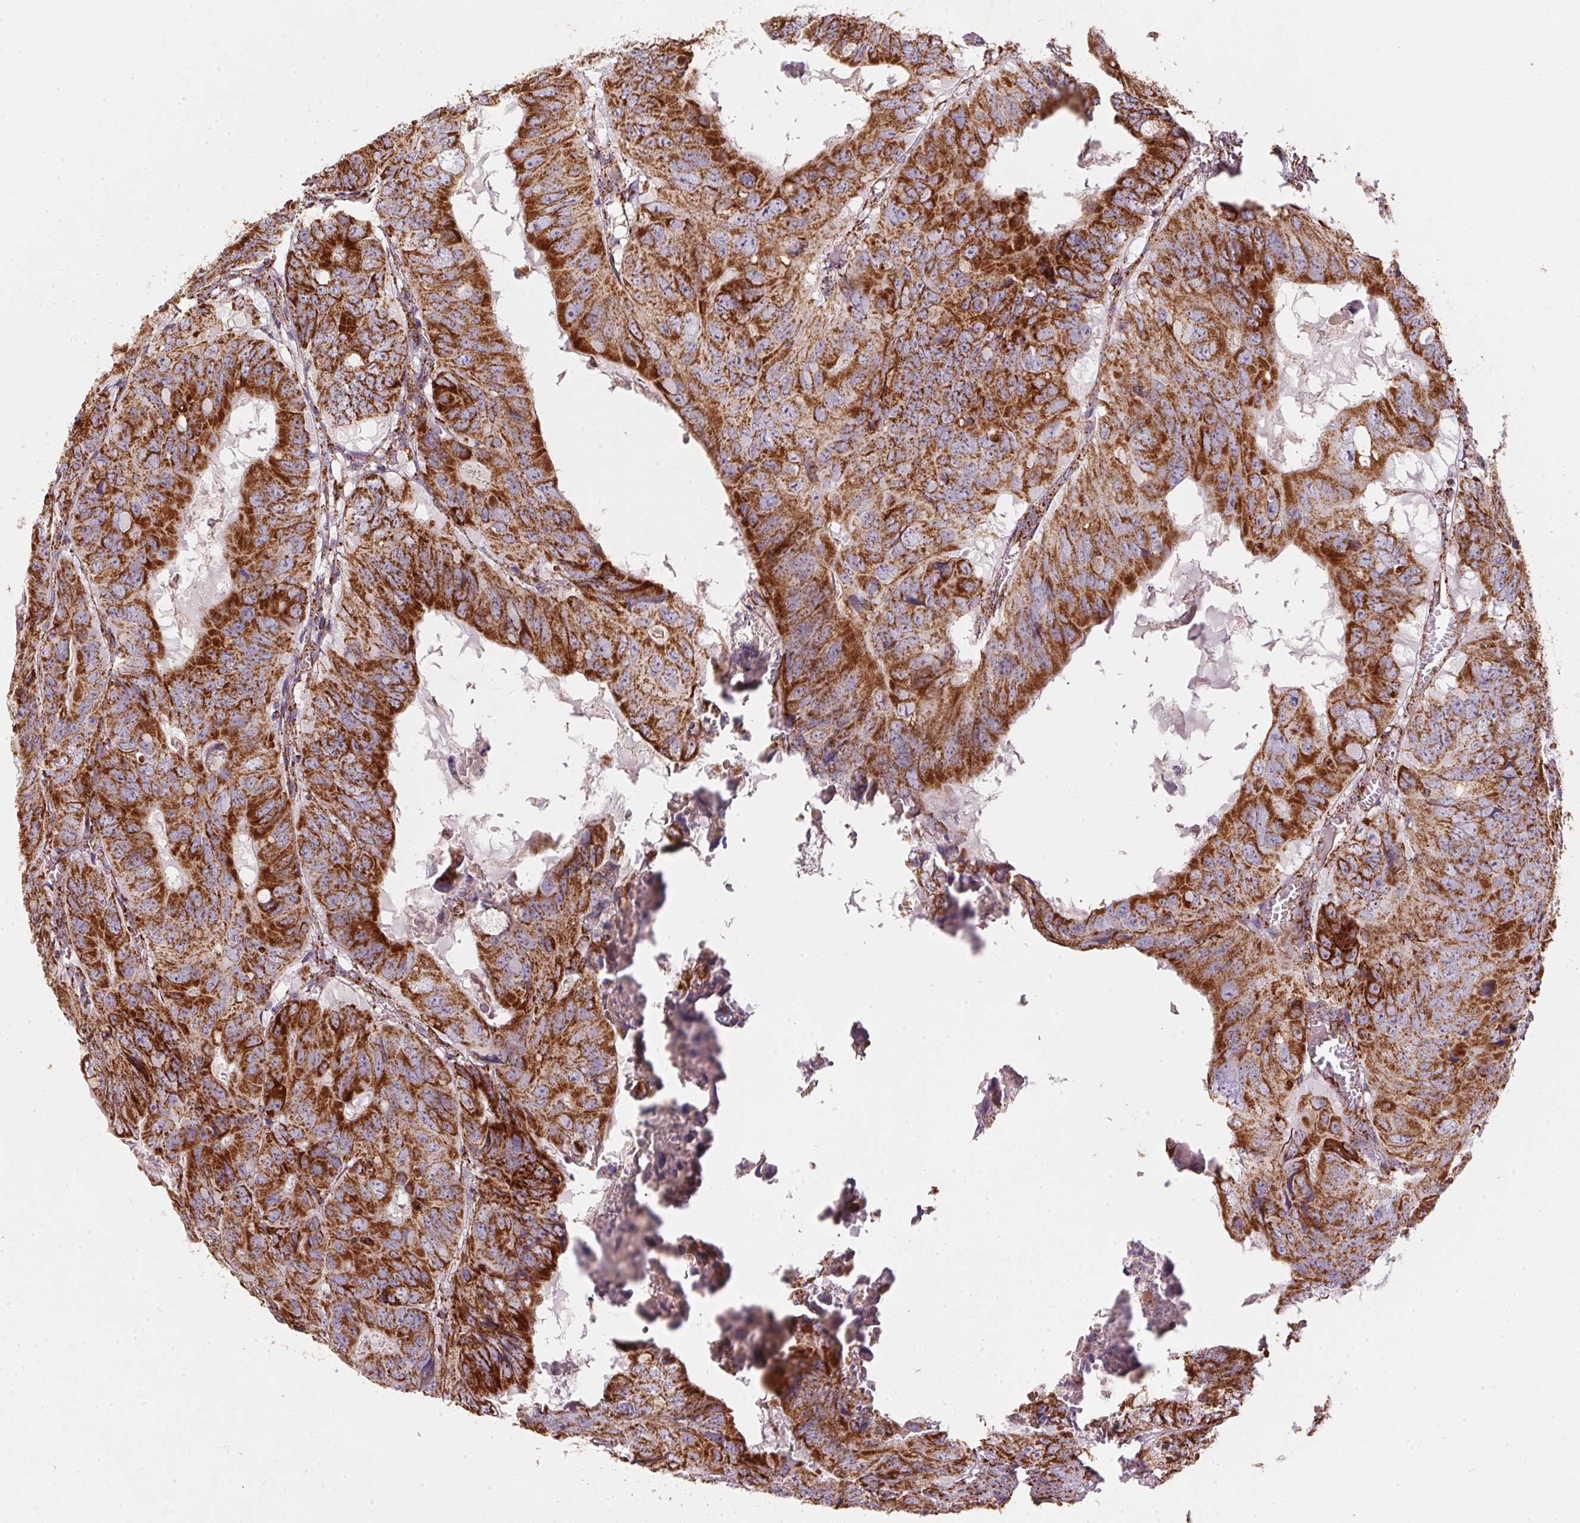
{"staining": {"intensity": "strong", "quantity": ">75%", "location": "cytoplasmic/membranous"}, "tissue": "colorectal cancer", "cell_type": "Tumor cells", "image_type": "cancer", "snomed": [{"axis": "morphology", "description": "Adenocarcinoma, NOS"}, {"axis": "topography", "description": "Colon"}], "caption": "Colorectal adenocarcinoma stained with a protein marker demonstrates strong staining in tumor cells.", "gene": "NDUFS2", "patient": {"sex": "male", "age": 79}}